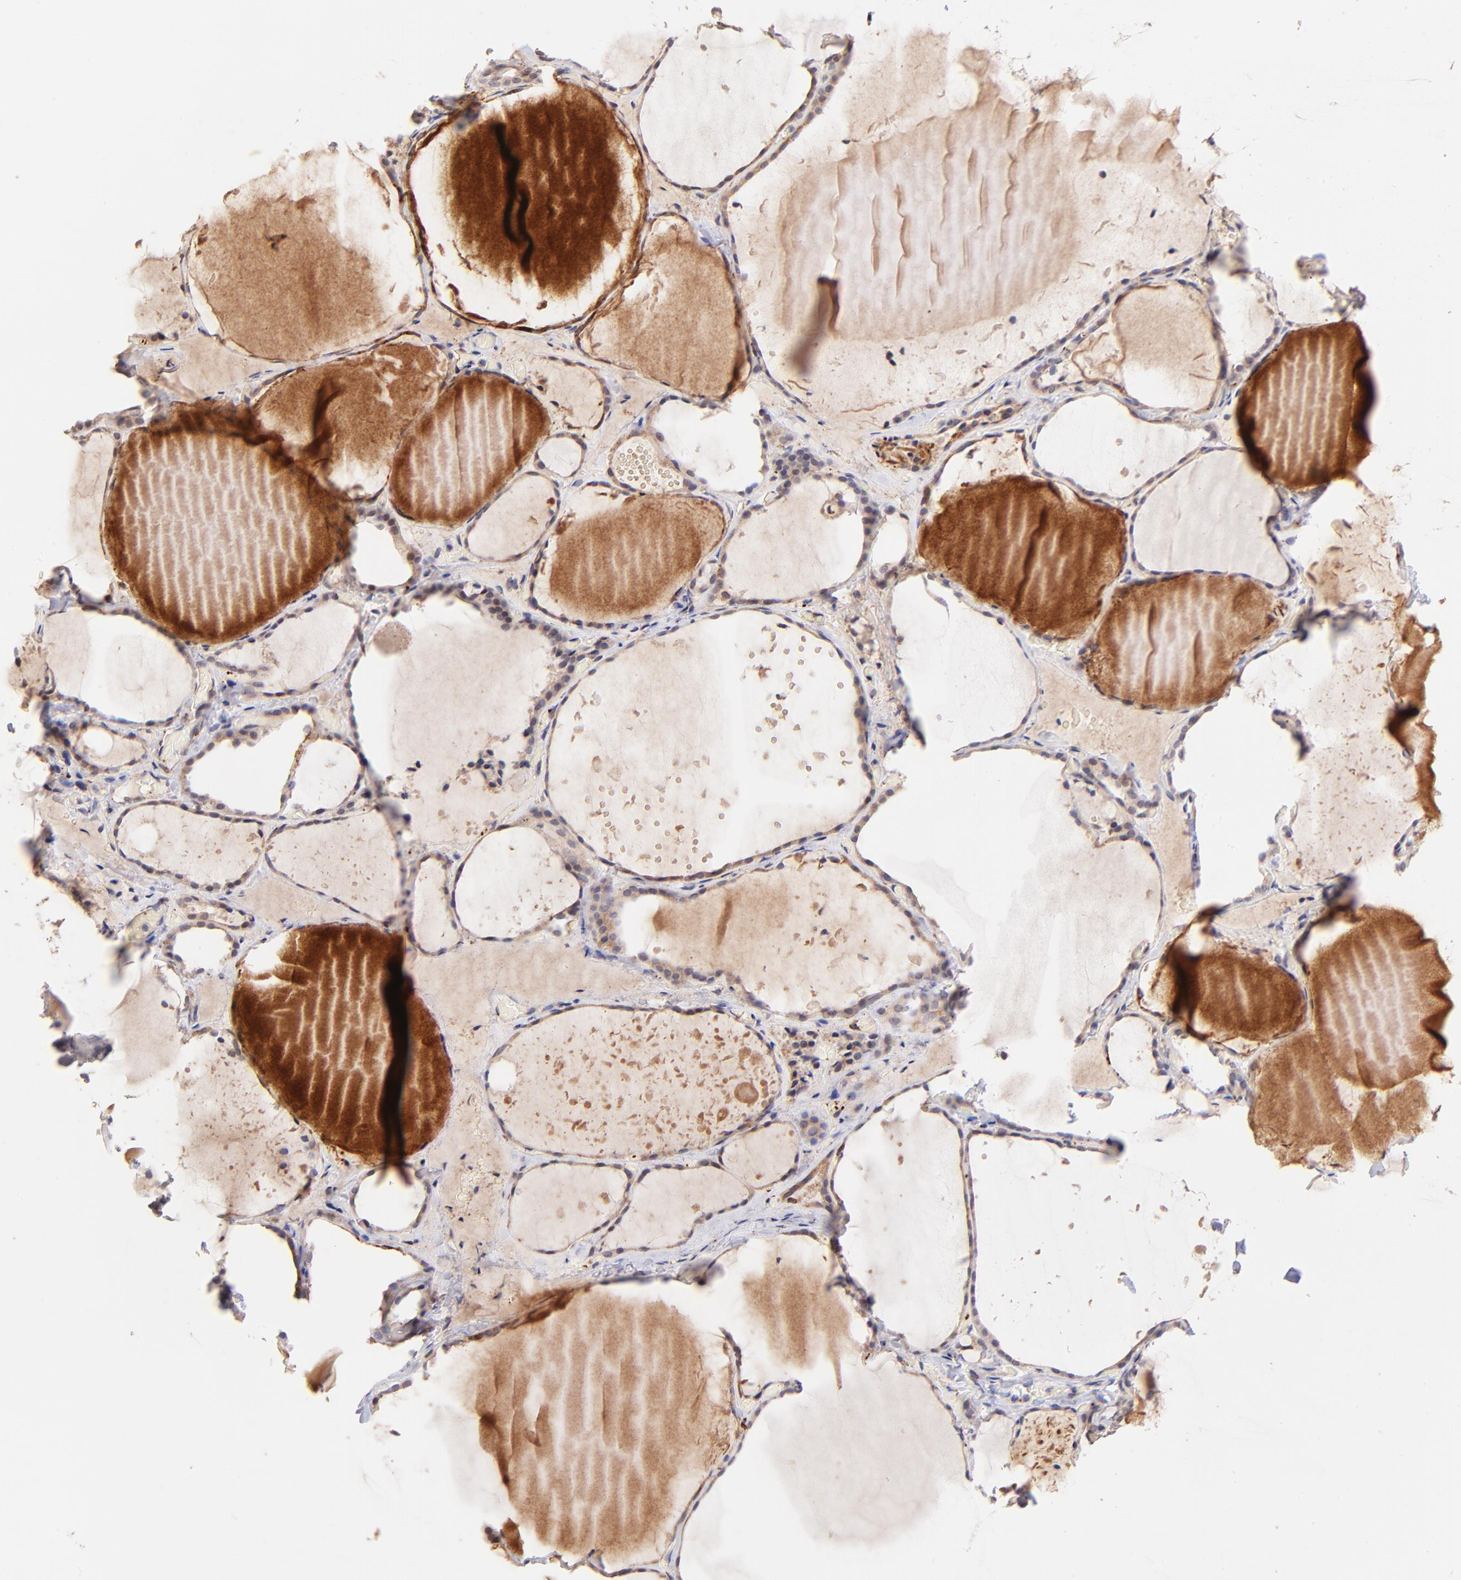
{"staining": {"intensity": "moderate", "quantity": ">75%", "location": "cytoplasmic/membranous"}, "tissue": "thyroid gland", "cell_type": "Glandular cells", "image_type": "normal", "snomed": [{"axis": "morphology", "description": "Normal tissue, NOS"}, {"axis": "topography", "description": "Thyroid gland"}], "caption": "IHC histopathology image of normal thyroid gland: human thyroid gland stained using immunohistochemistry exhibits medium levels of moderate protein expression localized specifically in the cytoplasmic/membranous of glandular cells, appearing as a cytoplasmic/membranous brown color.", "gene": "SPARC", "patient": {"sex": "female", "age": 22}}